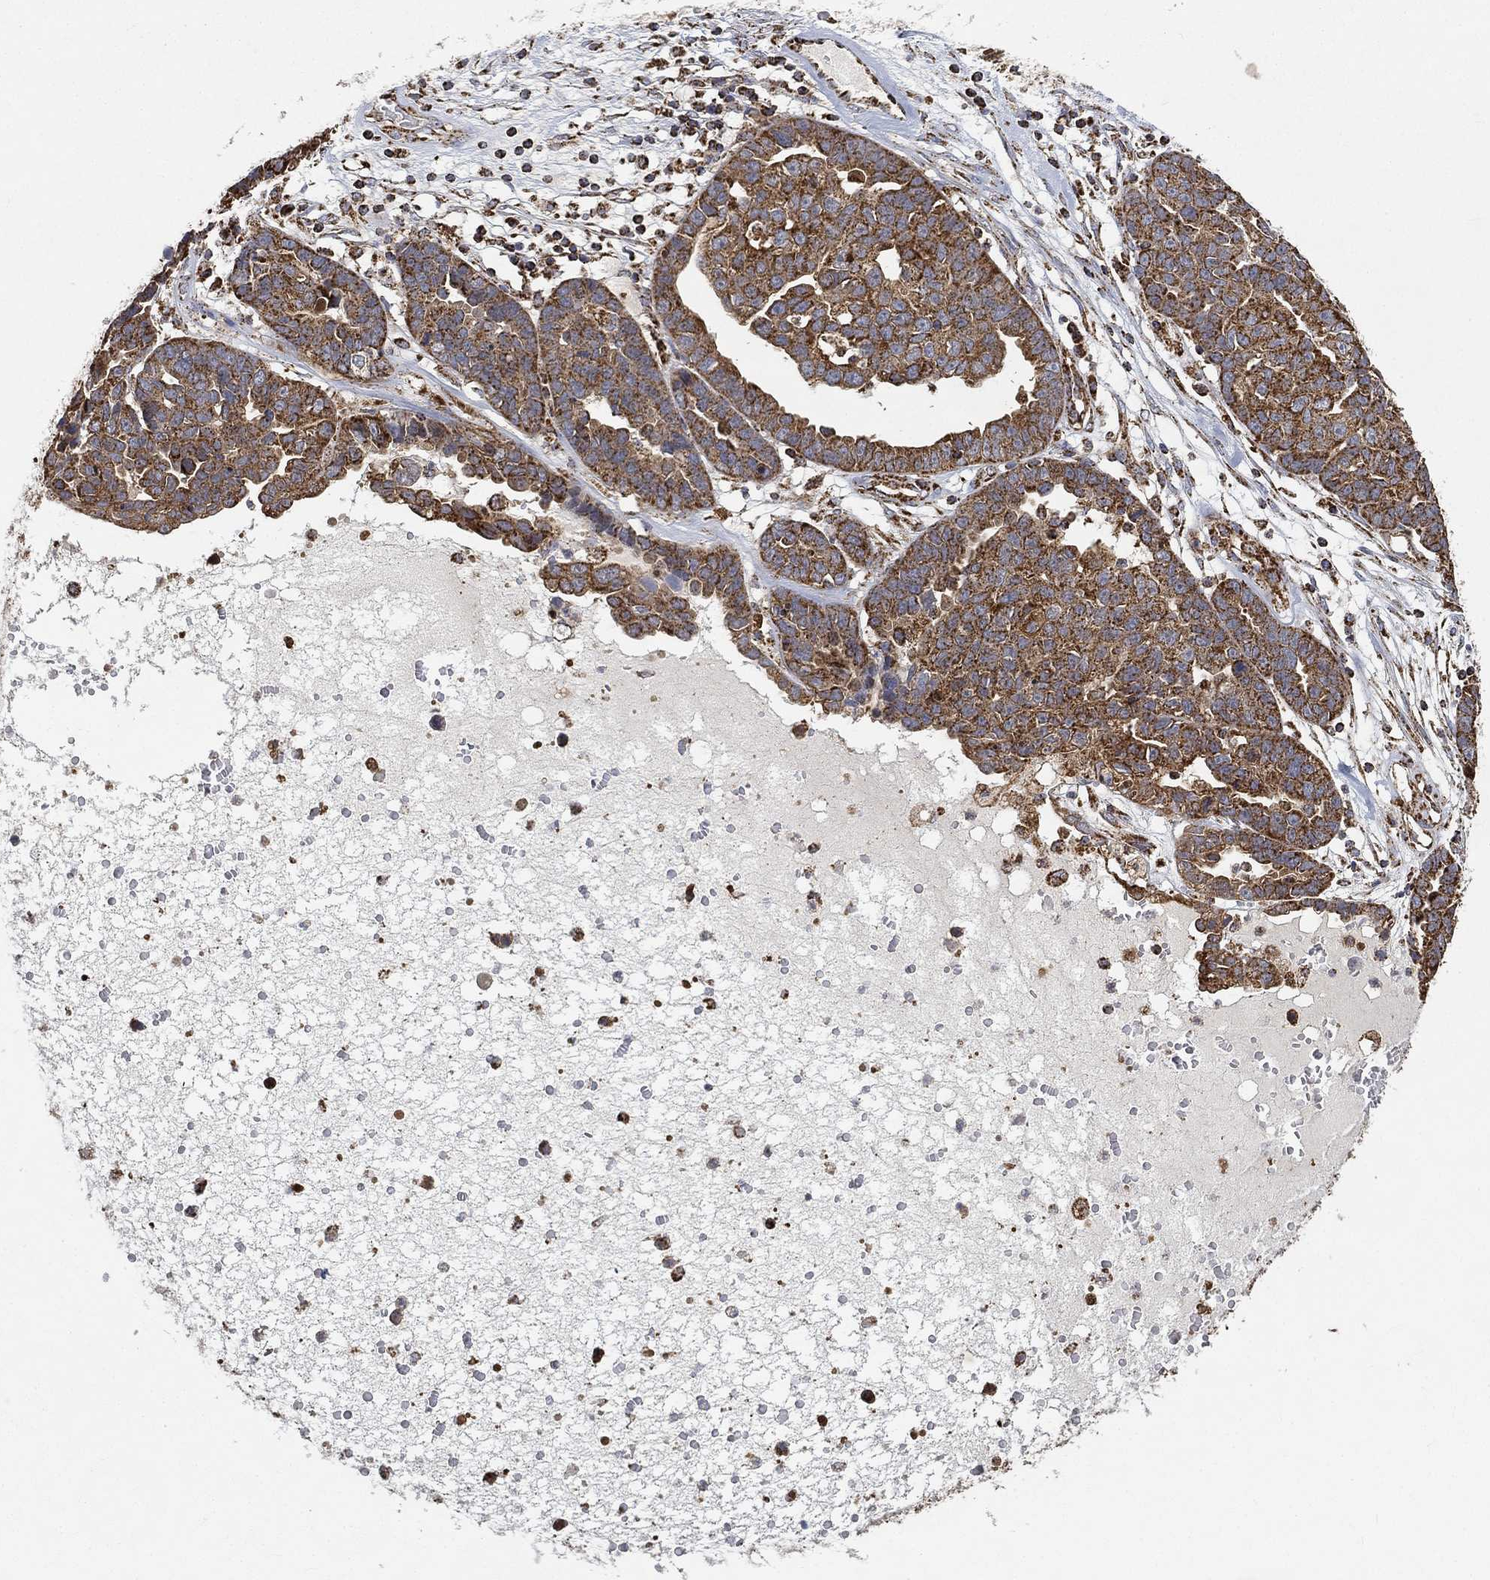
{"staining": {"intensity": "strong", "quantity": ">75%", "location": "cytoplasmic/membranous"}, "tissue": "ovarian cancer", "cell_type": "Tumor cells", "image_type": "cancer", "snomed": [{"axis": "morphology", "description": "Cystadenocarcinoma, serous, NOS"}, {"axis": "topography", "description": "Ovary"}], "caption": "Ovarian cancer (serous cystadenocarcinoma) stained with DAB immunohistochemistry displays high levels of strong cytoplasmic/membranous expression in approximately >75% of tumor cells.", "gene": "SLC38A7", "patient": {"sex": "female", "age": 87}}